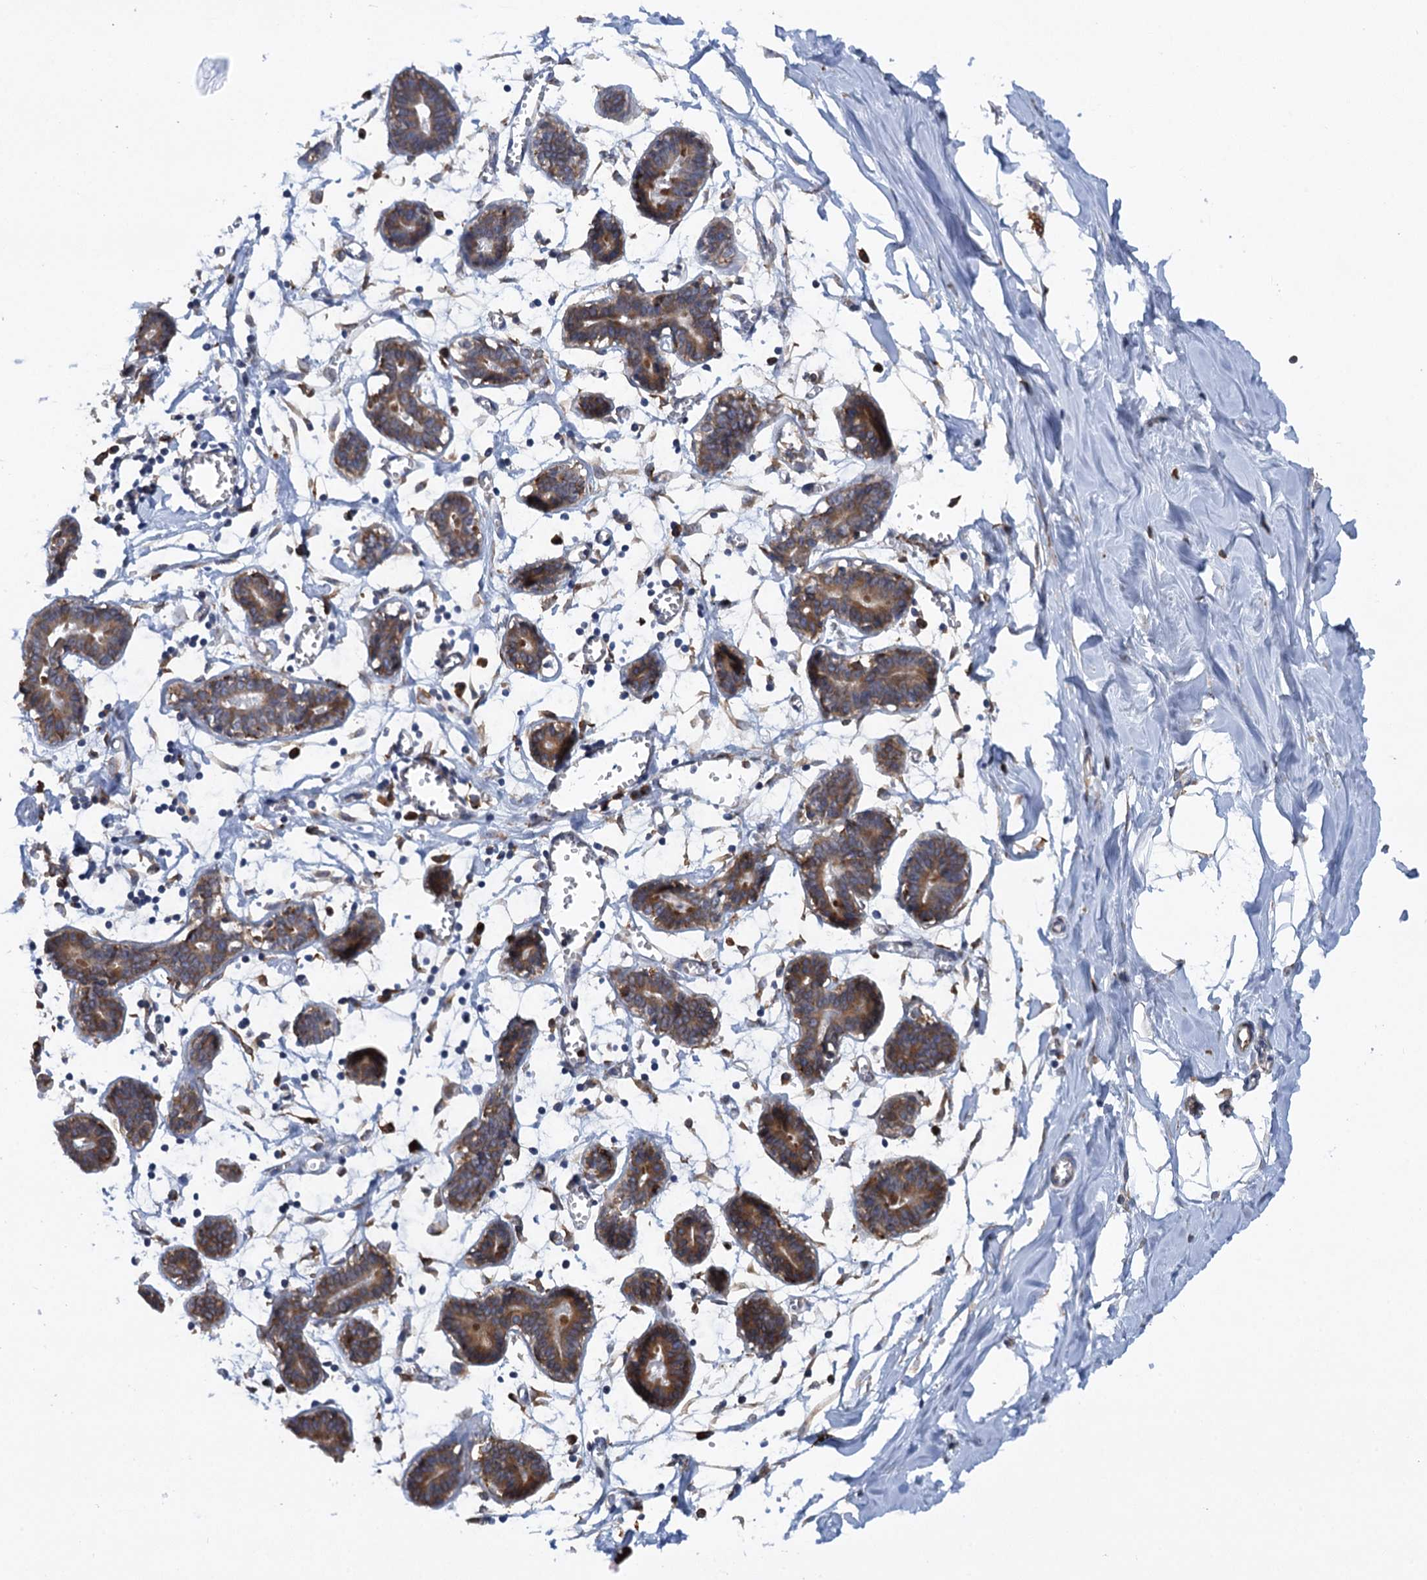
{"staining": {"intensity": "negative", "quantity": "none", "location": "none"}, "tissue": "breast", "cell_type": "Adipocytes", "image_type": "normal", "snomed": [{"axis": "morphology", "description": "Normal tissue, NOS"}, {"axis": "topography", "description": "Breast"}], "caption": "Immunohistochemical staining of benign breast reveals no significant positivity in adipocytes.", "gene": "ARMC5", "patient": {"sex": "female", "age": 27}}